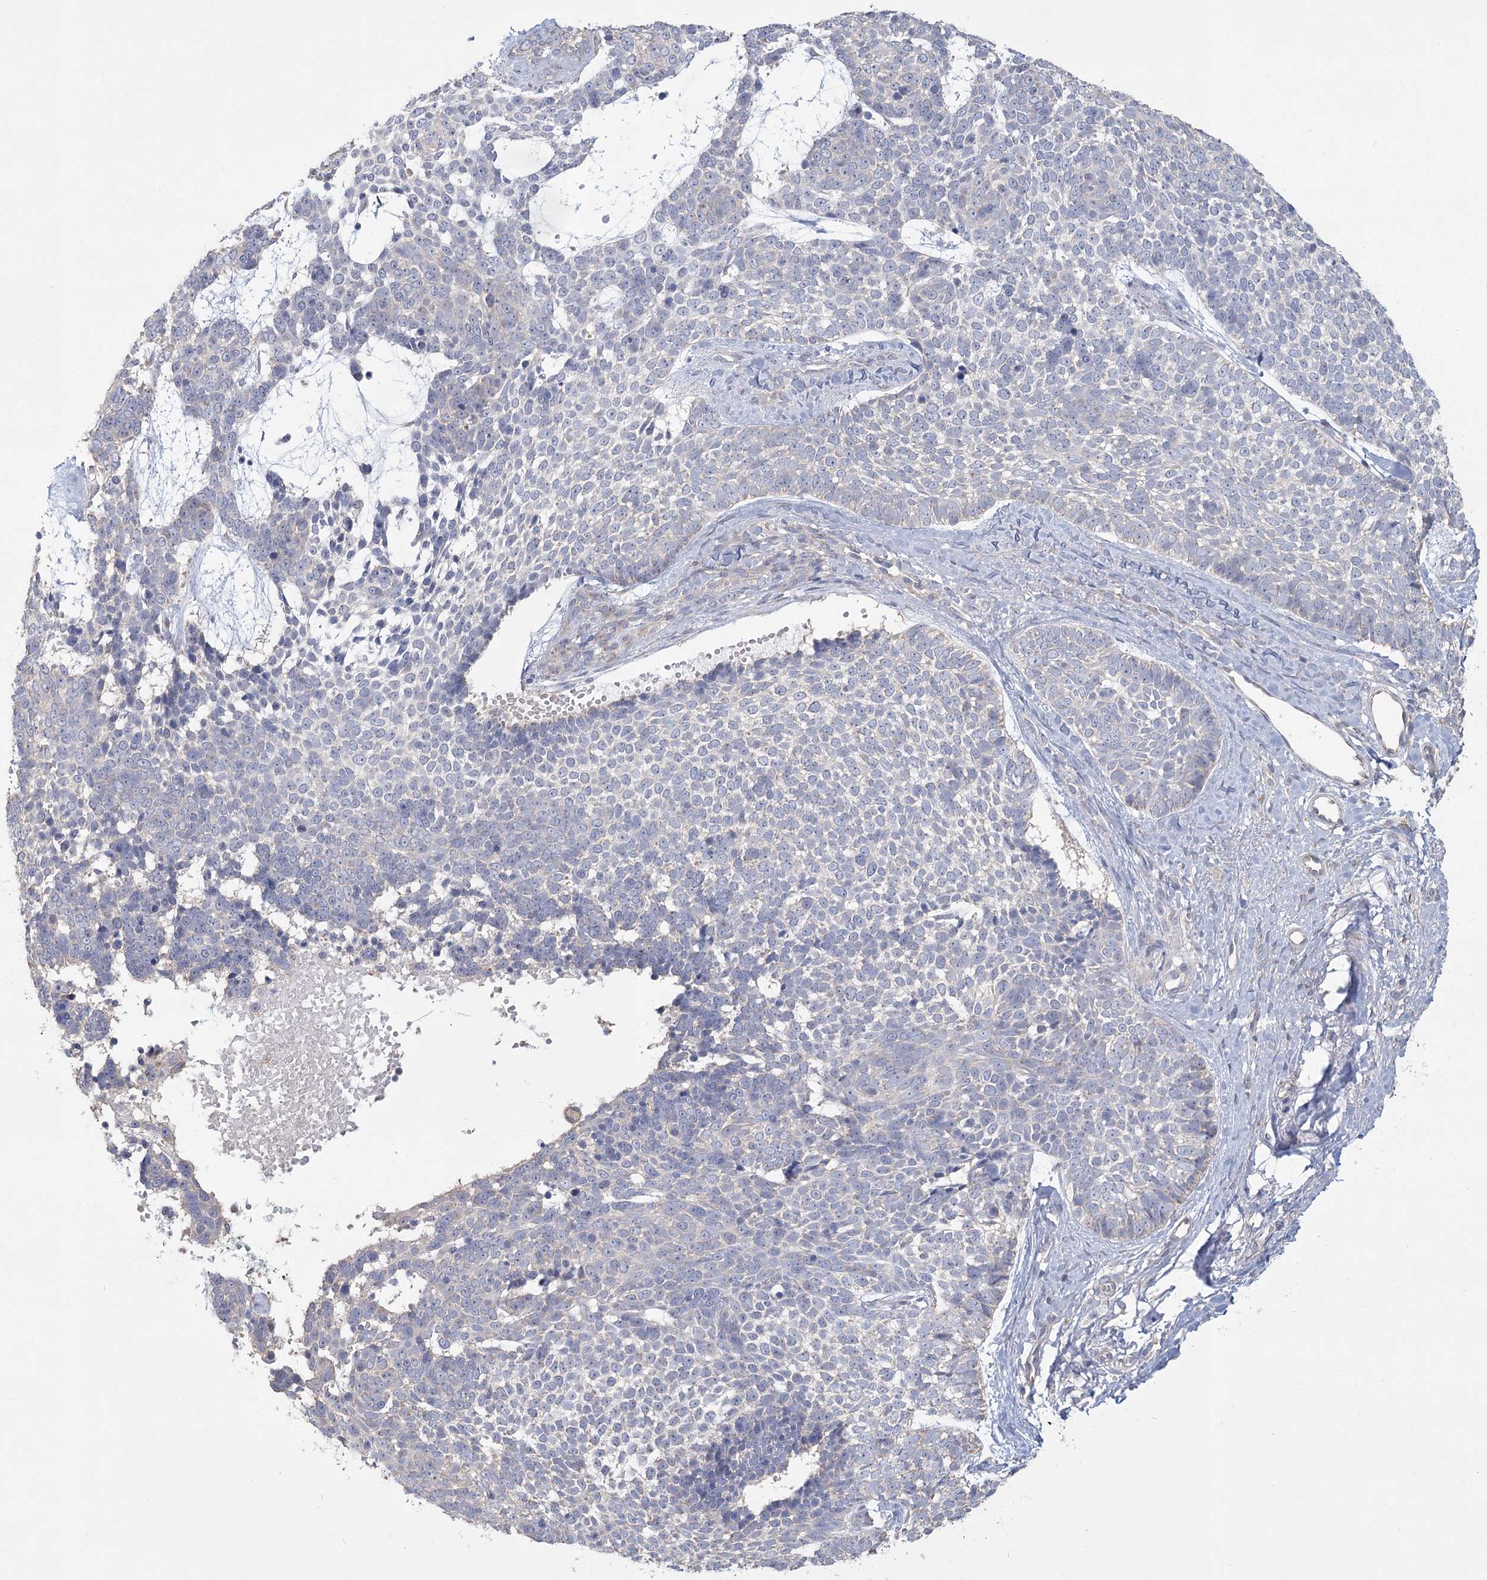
{"staining": {"intensity": "negative", "quantity": "none", "location": "none"}, "tissue": "skin cancer", "cell_type": "Tumor cells", "image_type": "cancer", "snomed": [{"axis": "morphology", "description": "Basal cell carcinoma"}, {"axis": "topography", "description": "Skin"}], "caption": "Immunohistochemical staining of human skin cancer shows no significant staining in tumor cells.", "gene": "CNTLN", "patient": {"sex": "female", "age": 81}}